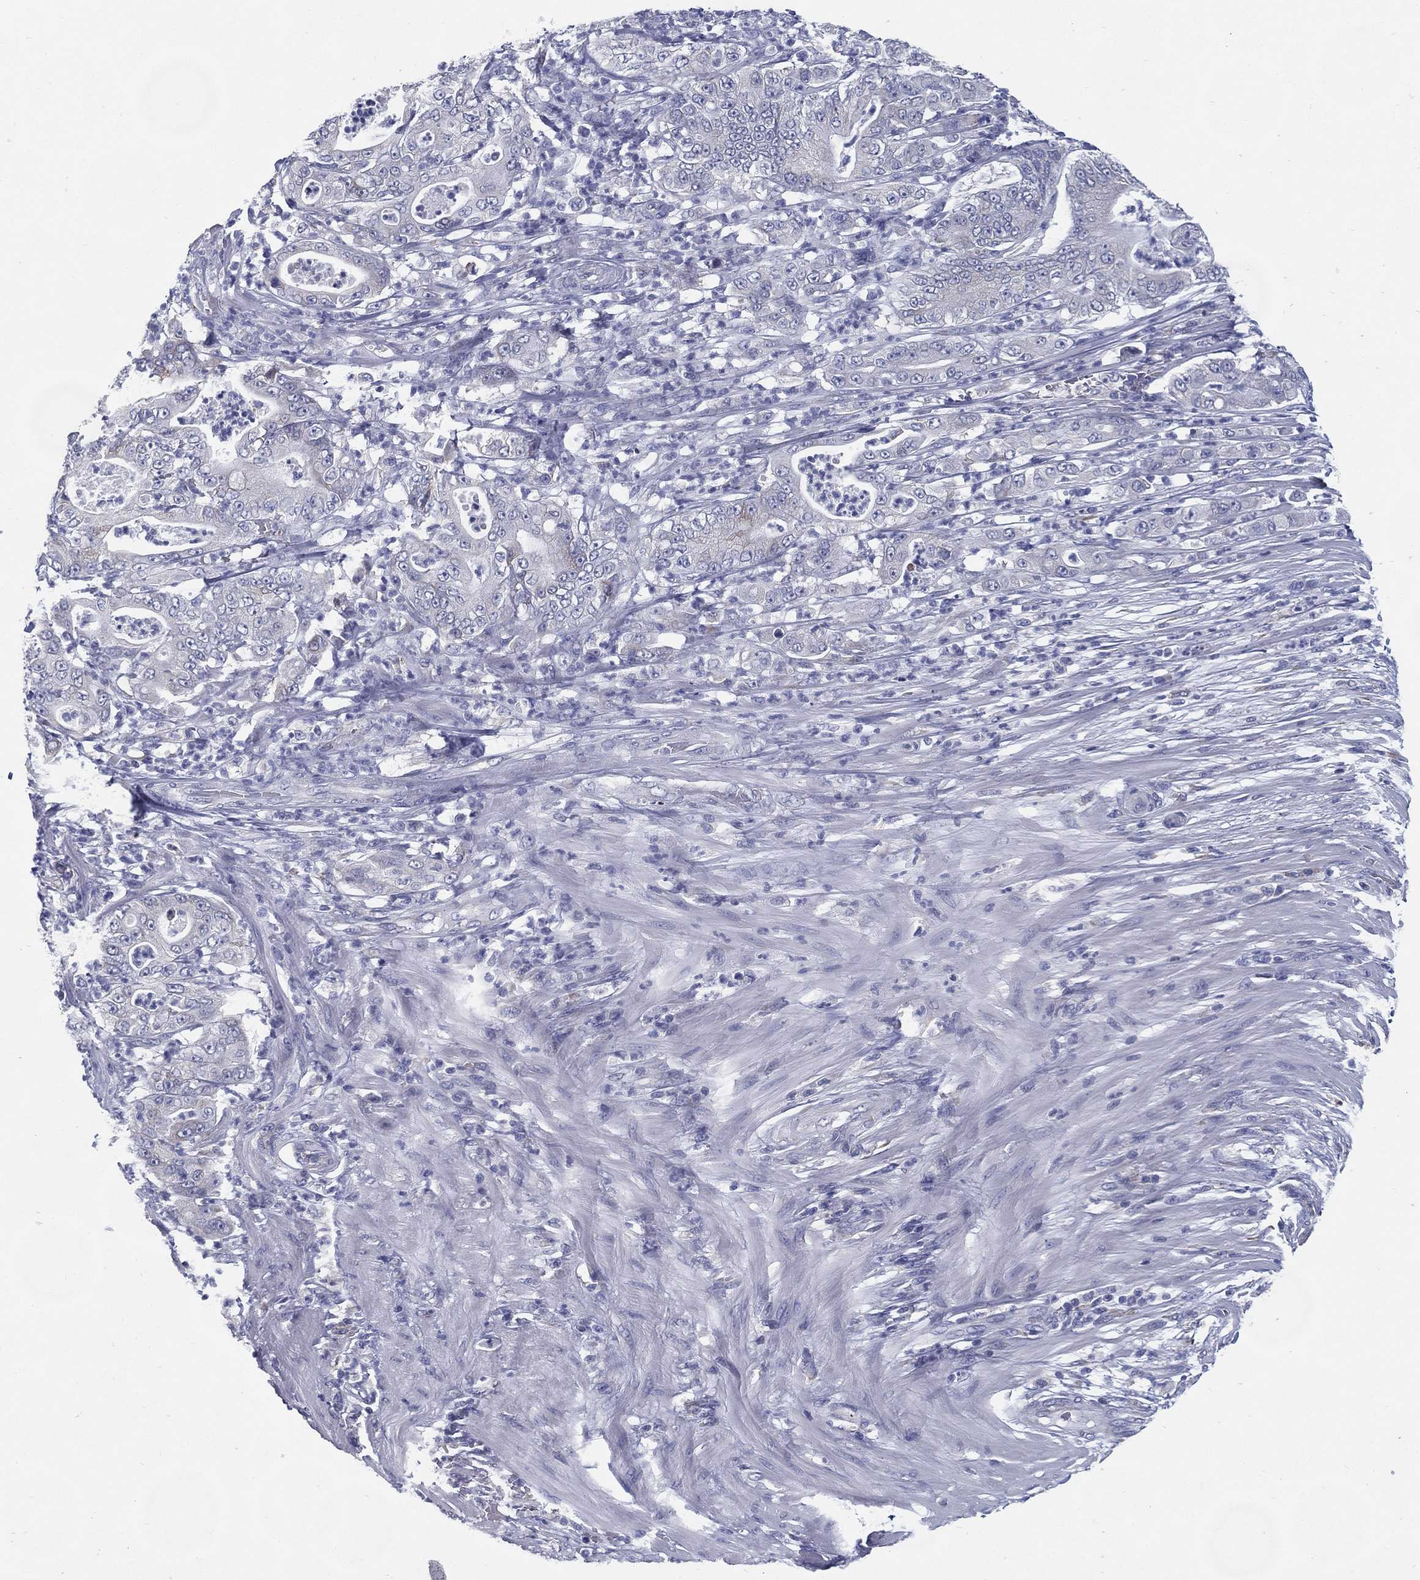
{"staining": {"intensity": "negative", "quantity": "none", "location": "none"}, "tissue": "pancreatic cancer", "cell_type": "Tumor cells", "image_type": "cancer", "snomed": [{"axis": "morphology", "description": "Adenocarcinoma, NOS"}, {"axis": "topography", "description": "Pancreas"}], "caption": "There is no significant staining in tumor cells of adenocarcinoma (pancreatic).", "gene": "C19orf18", "patient": {"sex": "male", "age": 71}}